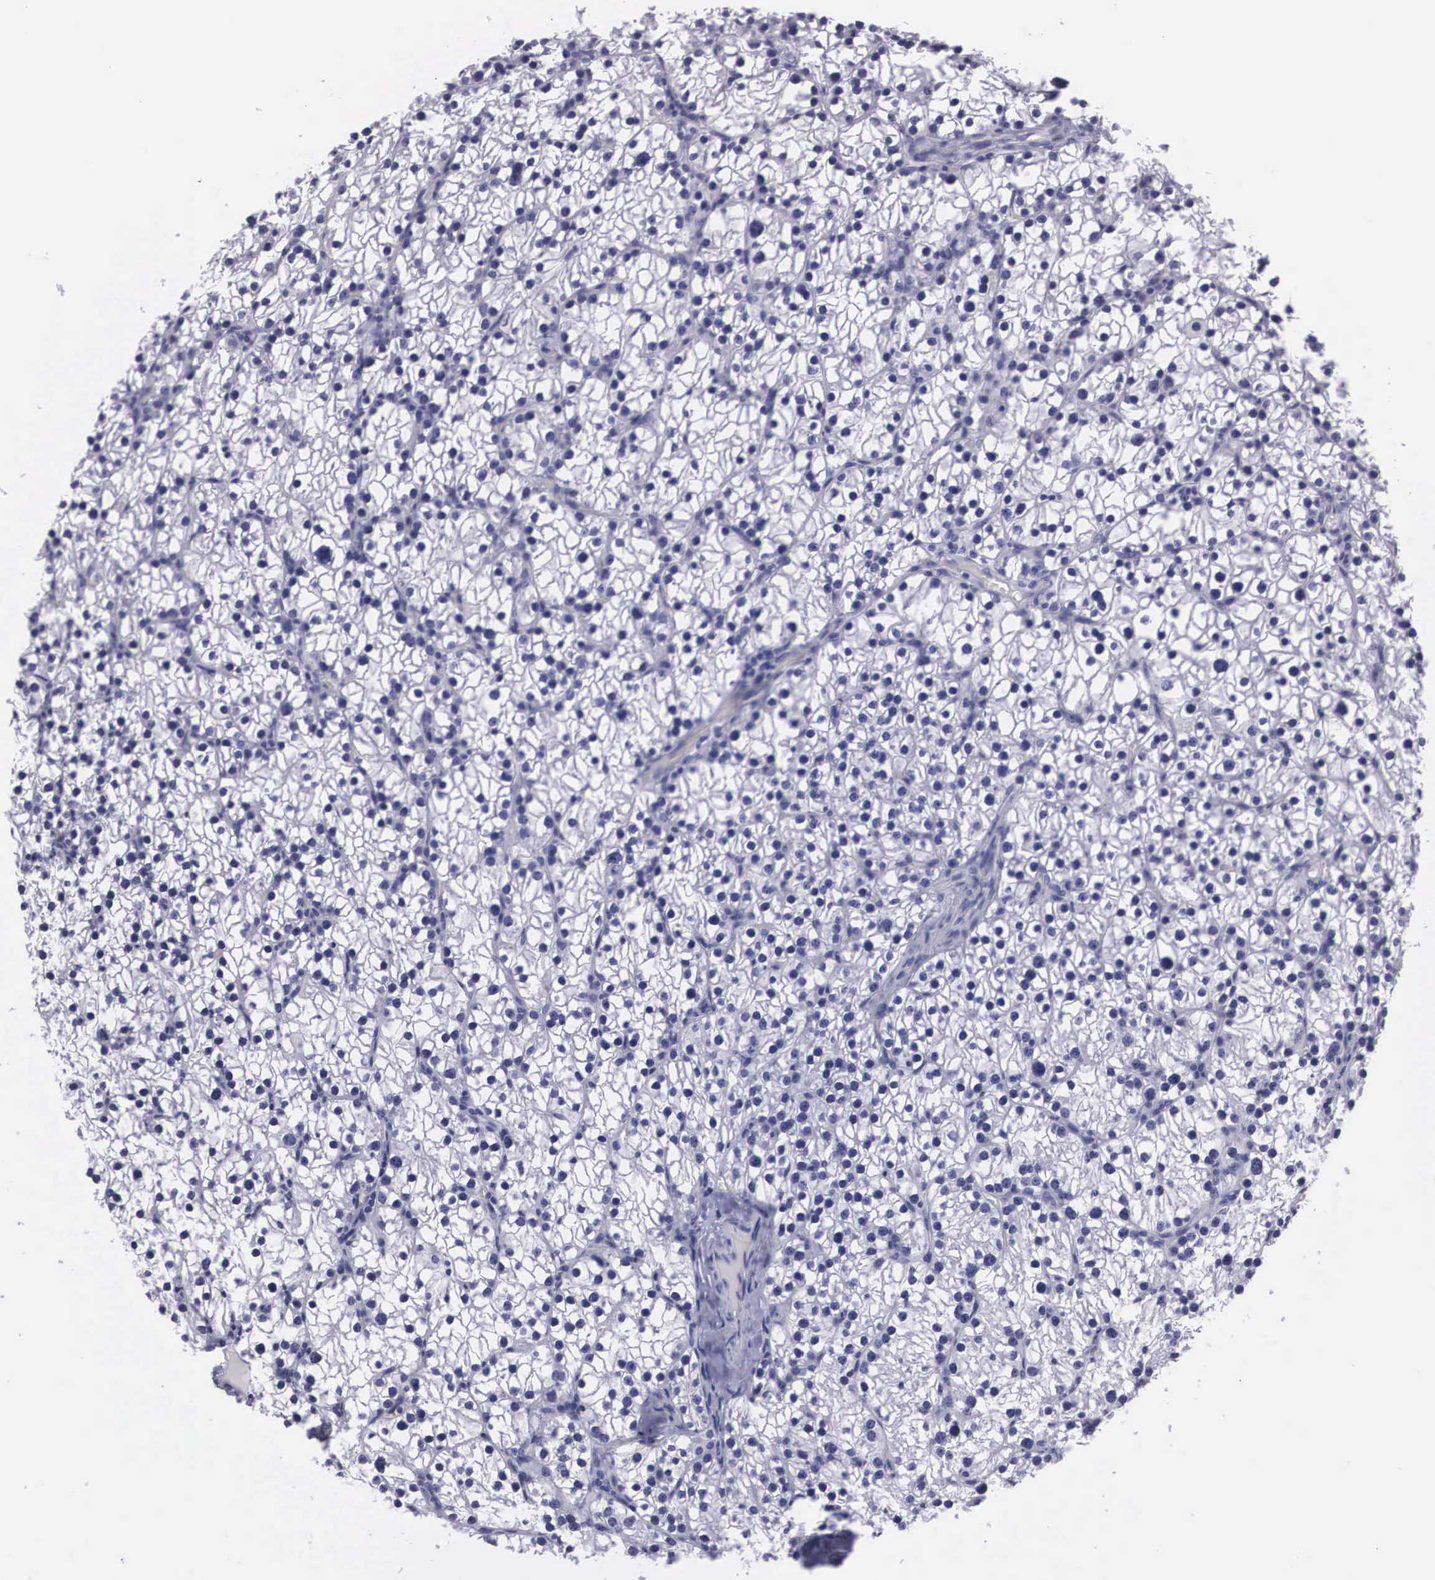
{"staining": {"intensity": "negative", "quantity": "none", "location": "none"}, "tissue": "parathyroid gland", "cell_type": "Glandular cells", "image_type": "normal", "snomed": [{"axis": "morphology", "description": "Normal tissue, NOS"}, {"axis": "topography", "description": "Parathyroid gland"}], "caption": "Glandular cells show no significant protein staining in benign parathyroid gland. (DAB IHC, high magnification).", "gene": "C22orf31", "patient": {"sex": "female", "age": 54}}